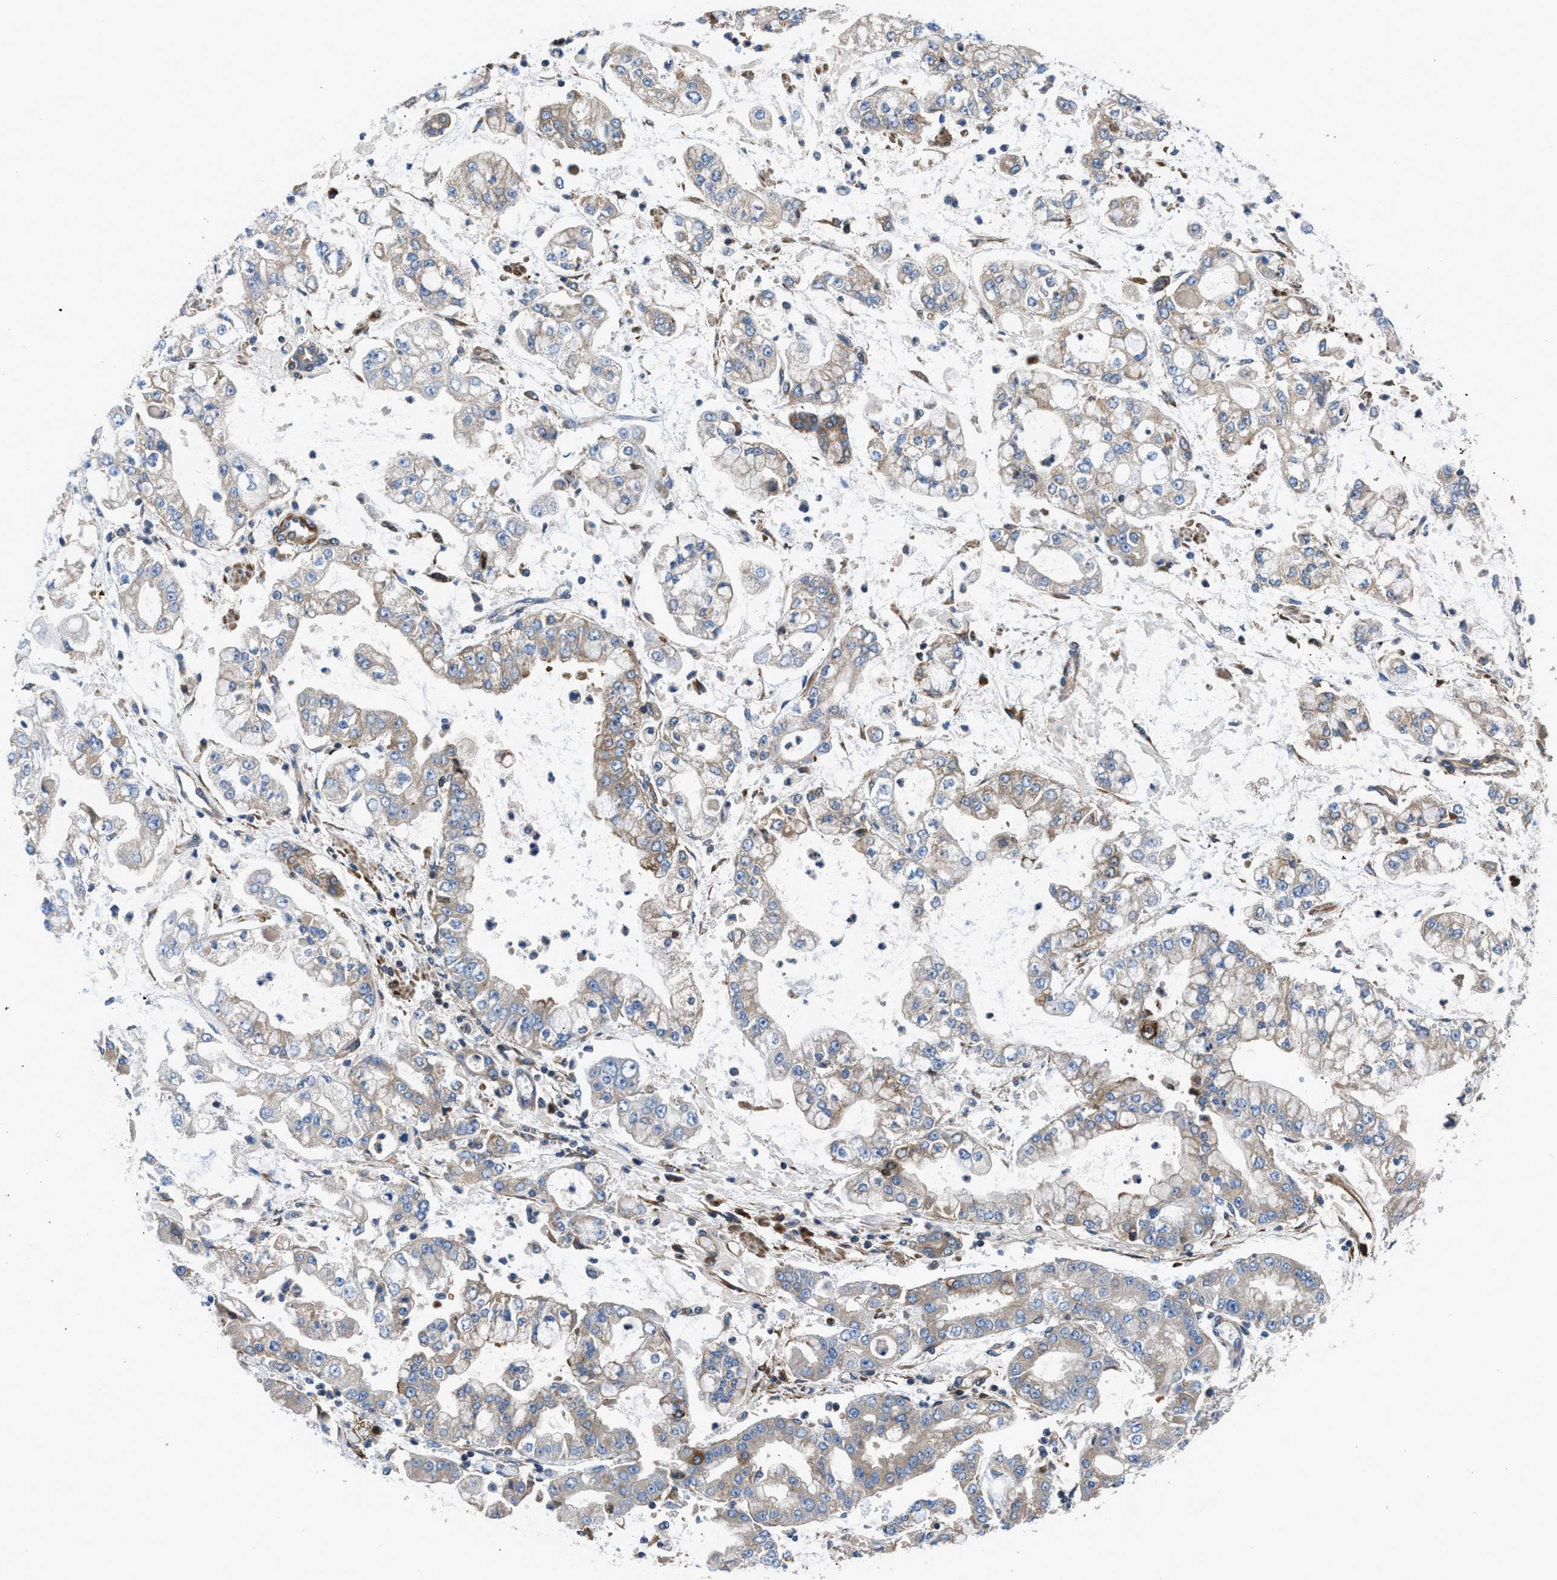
{"staining": {"intensity": "moderate", "quantity": "<25%", "location": "cytoplasmic/membranous"}, "tissue": "stomach cancer", "cell_type": "Tumor cells", "image_type": "cancer", "snomed": [{"axis": "morphology", "description": "Adenocarcinoma, NOS"}, {"axis": "topography", "description": "Stomach"}], "caption": "Protein staining of adenocarcinoma (stomach) tissue exhibits moderate cytoplasmic/membranous staining in approximately <25% of tumor cells.", "gene": "CHKB", "patient": {"sex": "male", "age": 76}}